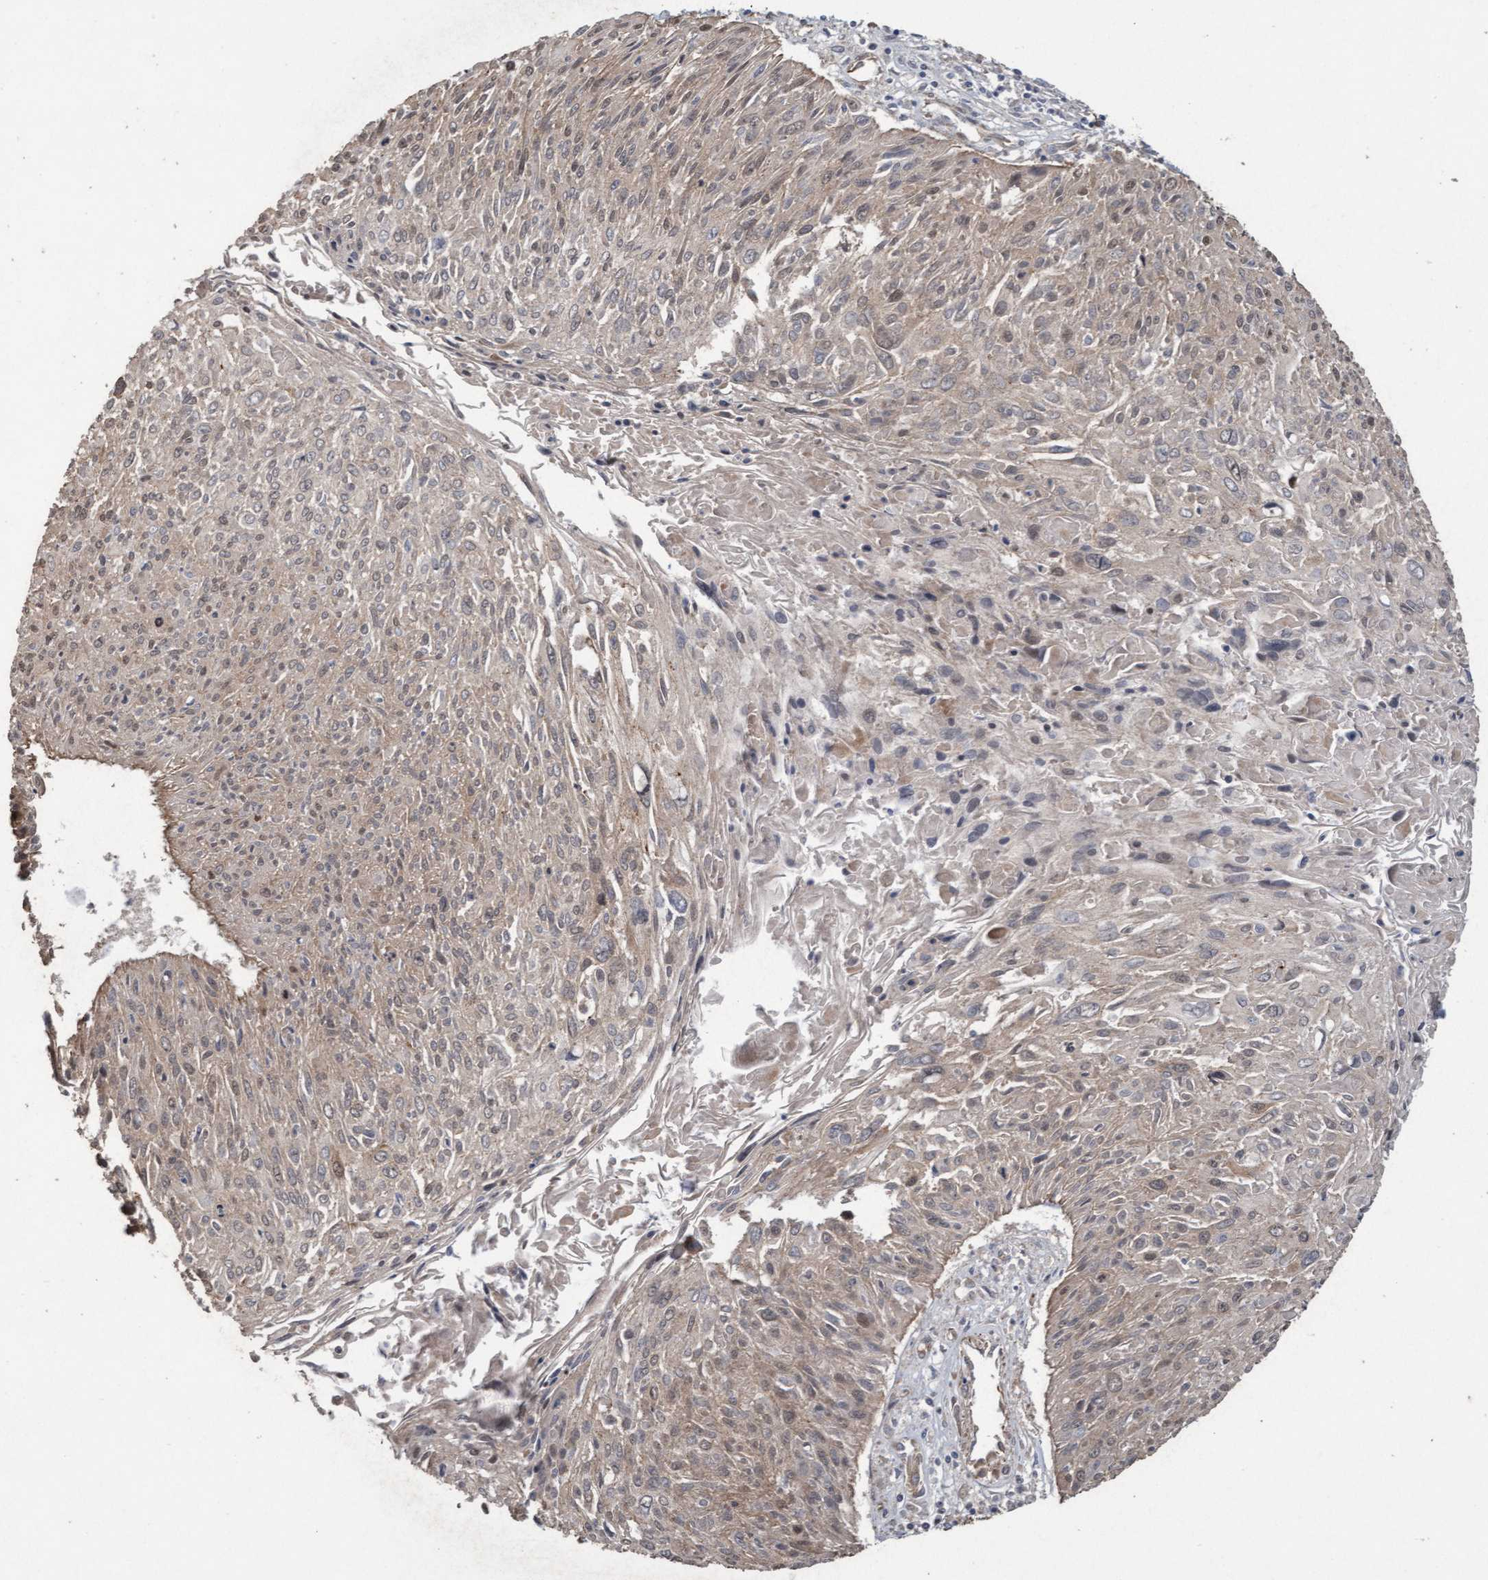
{"staining": {"intensity": "moderate", "quantity": "25%-75%", "location": "cytoplasmic/membranous"}, "tissue": "cervical cancer", "cell_type": "Tumor cells", "image_type": "cancer", "snomed": [{"axis": "morphology", "description": "Squamous cell carcinoma, NOS"}, {"axis": "topography", "description": "Cervix"}], "caption": "A medium amount of moderate cytoplasmic/membranous staining is seen in about 25%-75% of tumor cells in cervical squamous cell carcinoma tissue. The staining was performed using DAB (3,3'-diaminobenzidine) to visualize the protein expression in brown, while the nuclei were stained in blue with hematoxylin (Magnification: 20x).", "gene": "CDC42EP4", "patient": {"sex": "female", "age": 51}}